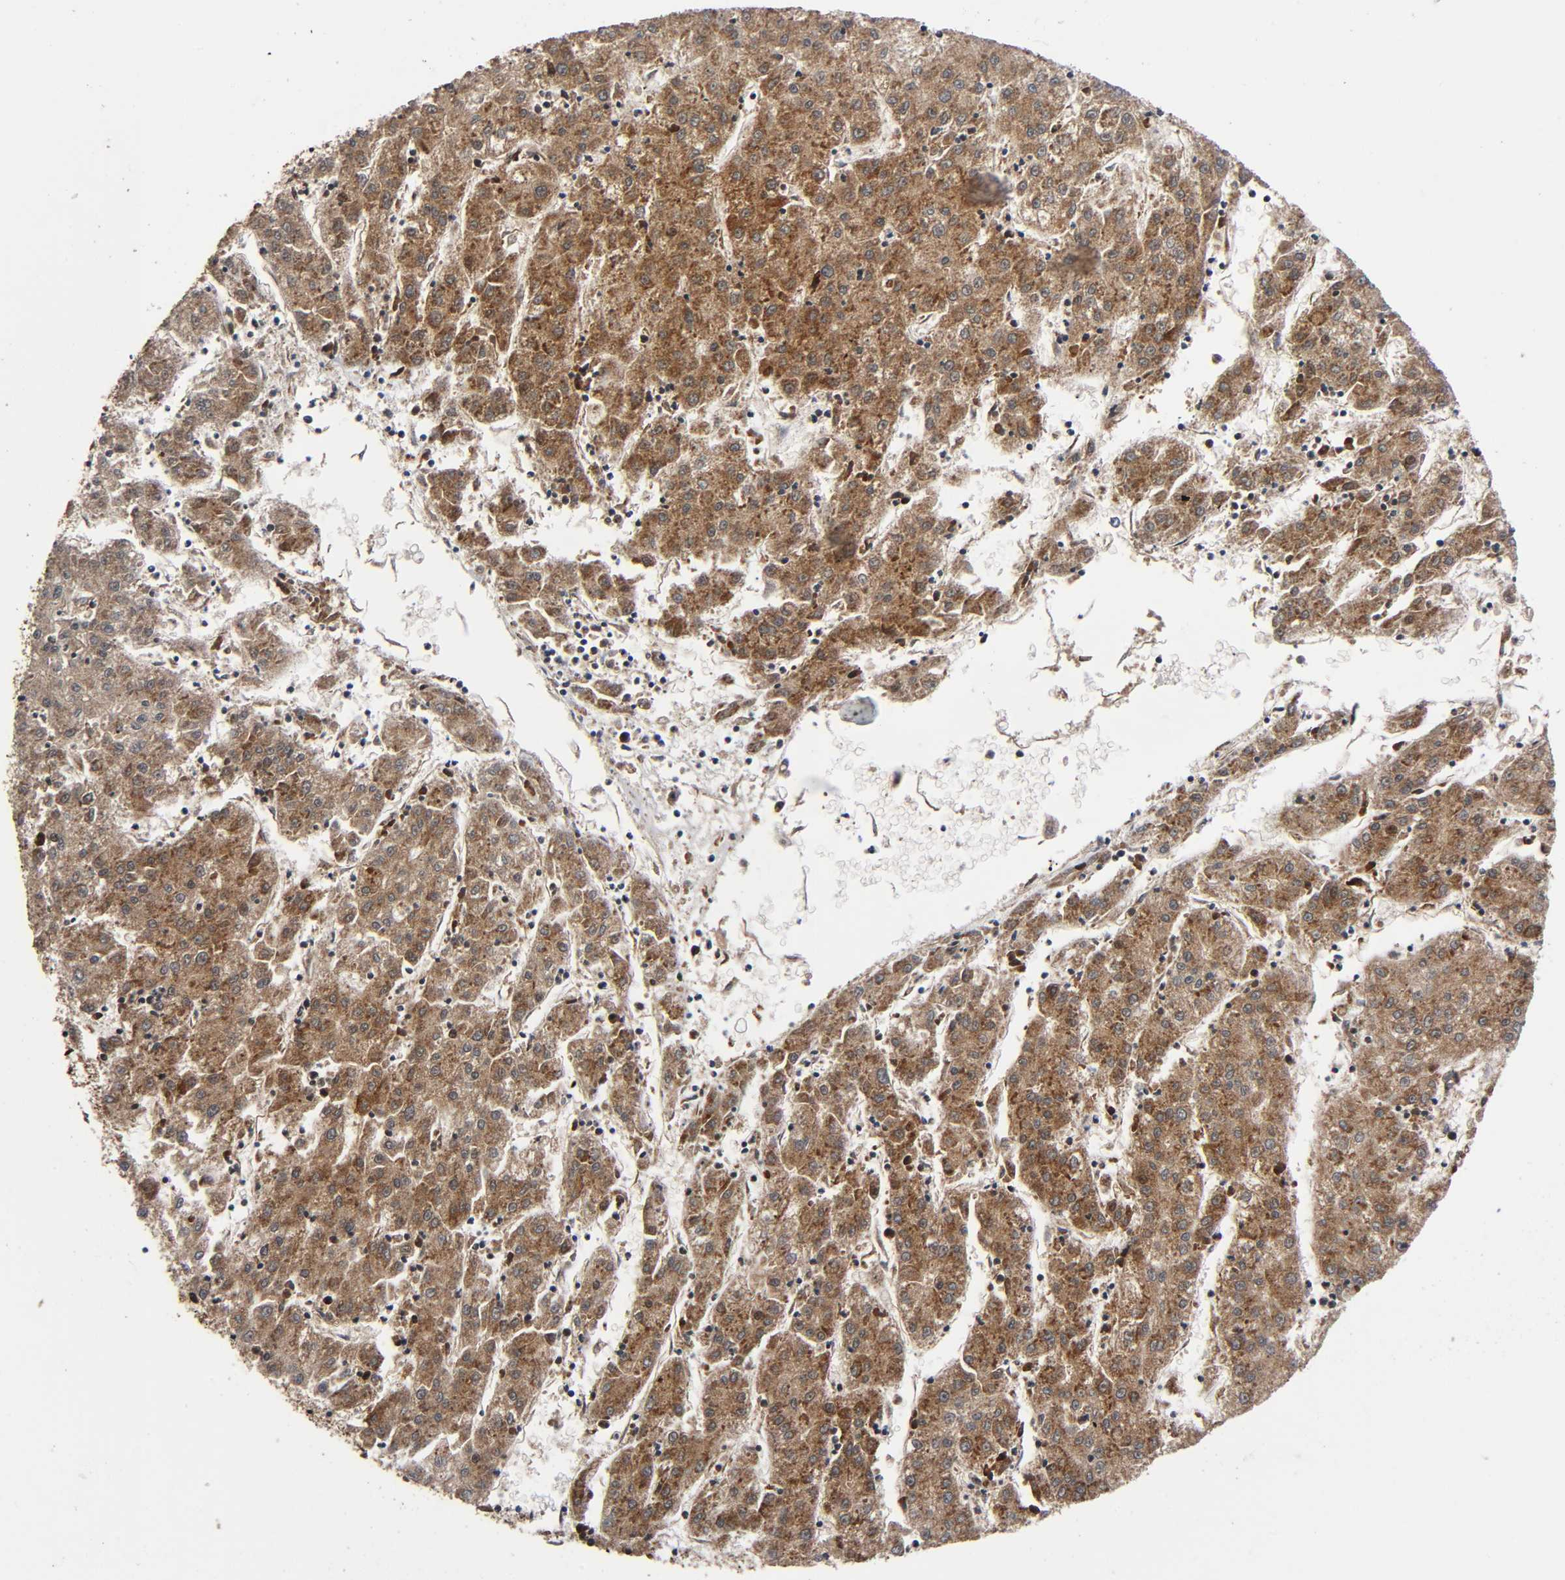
{"staining": {"intensity": "moderate", "quantity": "25%-75%", "location": "cytoplasmic/membranous"}, "tissue": "liver cancer", "cell_type": "Tumor cells", "image_type": "cancer", "snomed": [{"axis": "morphology", "description": "Carcinoma, Hepatocellular, NOS"}, {"axis": "topography", "description": "Liver"}], "caption": "Protein expression by immunohistochemistry (IHC) shows moderate cytoplasmic/membranous staining in approximately 25%-75% of tumor cells in liver cancer.", "gene": "MAP3K1", "patient": {"sex": "male", "age": 72}}